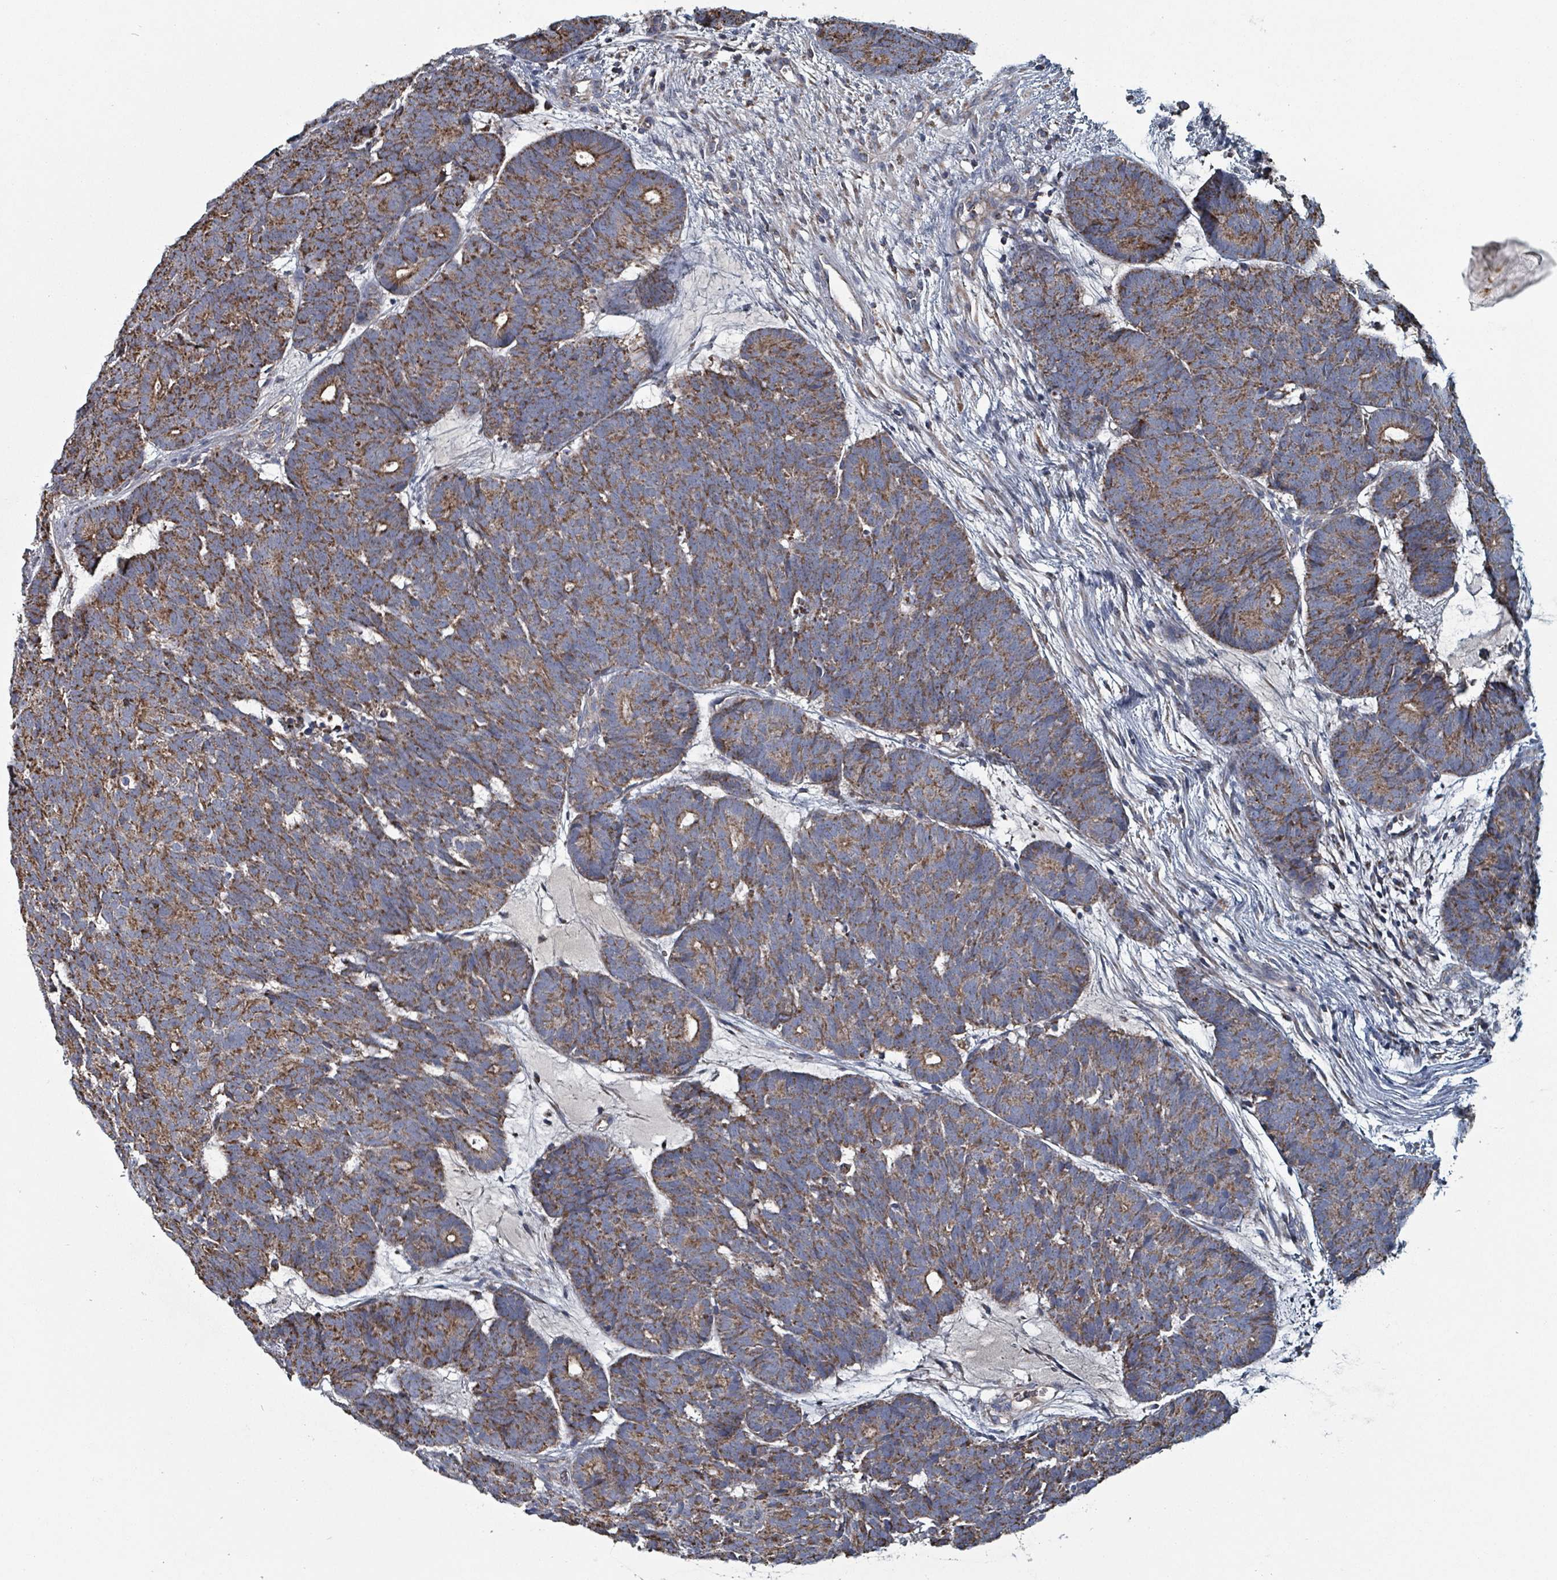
{"staining": {"intensity": "moderate", "quantity": ">75%", "location": "cytoplasmic/membranous"}, "tissue": "head and neck cancer", "cell_type": "Tumor cells", "image_type": "cancer", "snomed": [{"axis": "morphology", "description": "Adenocarcinoma, NOS"}, {"axis": "topography", "description": "Head-Neck"}], "caption": "A high-resolution micrograph shows immunohistochemistry (IHC) staining of head and neck cancer (adenocarcinoma), which demonstrates moderate cytoplasmic/membranous expression in approximately >75% of tumor cells.", "gene": "ABHD18", "patient": {"sex": "female", "age": 81}}